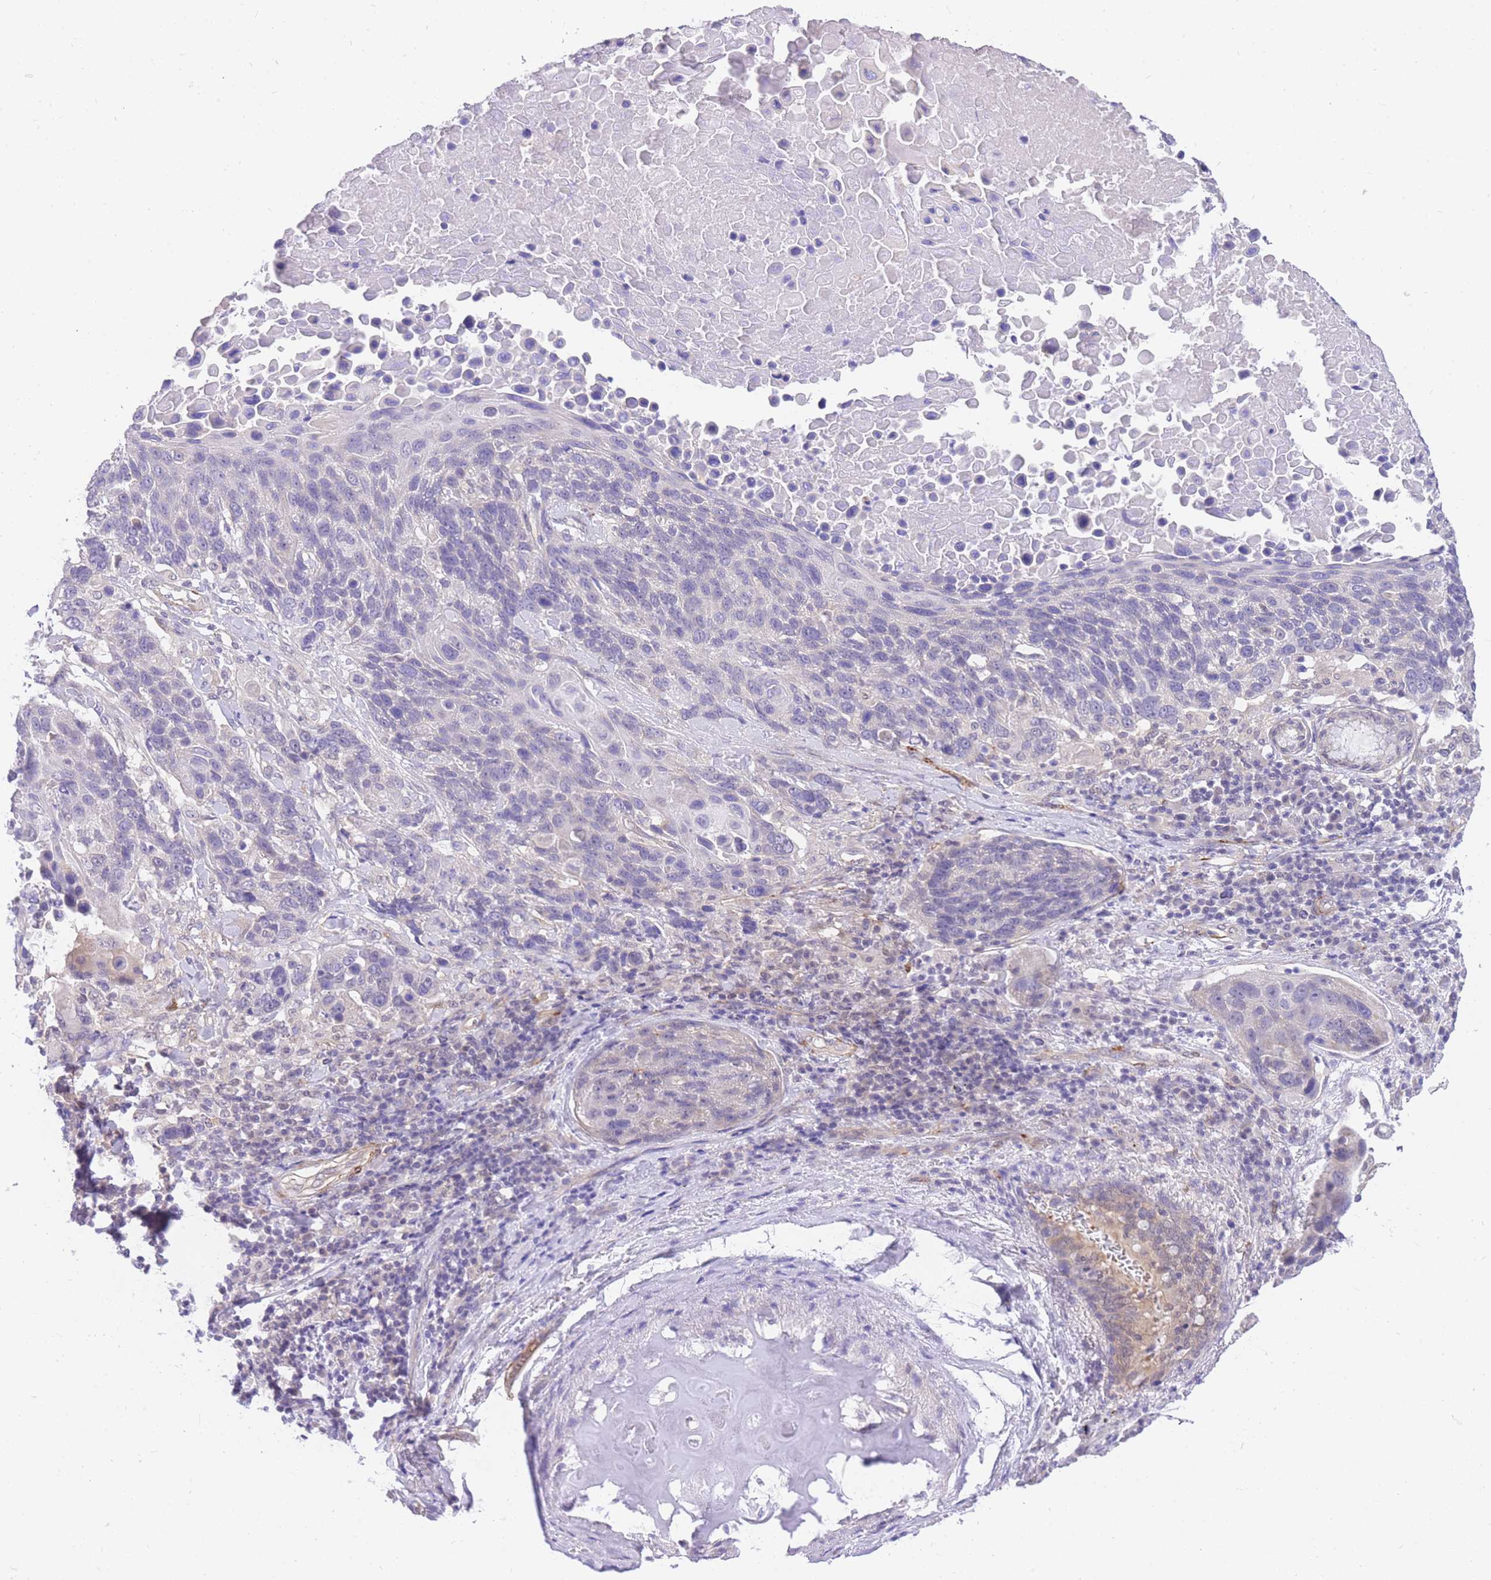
{"staining": {"intensity": "negative", "quantity": "none", "location": "none"}, "tissue": "lung cancer", "cell_type": "Tumor cells", "image_type": "cancer", "snomed": [{"axis": "morphology", "description": "Squamous cell carcinoma, NOS"}, {"axis": "topography", "description": "Lung"}], "caption": "The IHC histopathology image has no significant positivity in tumor cells of lung squamous cell carcinoma tissue.", "gene": "S100PBP", "patient": {"sex": "male", "age": 66}}